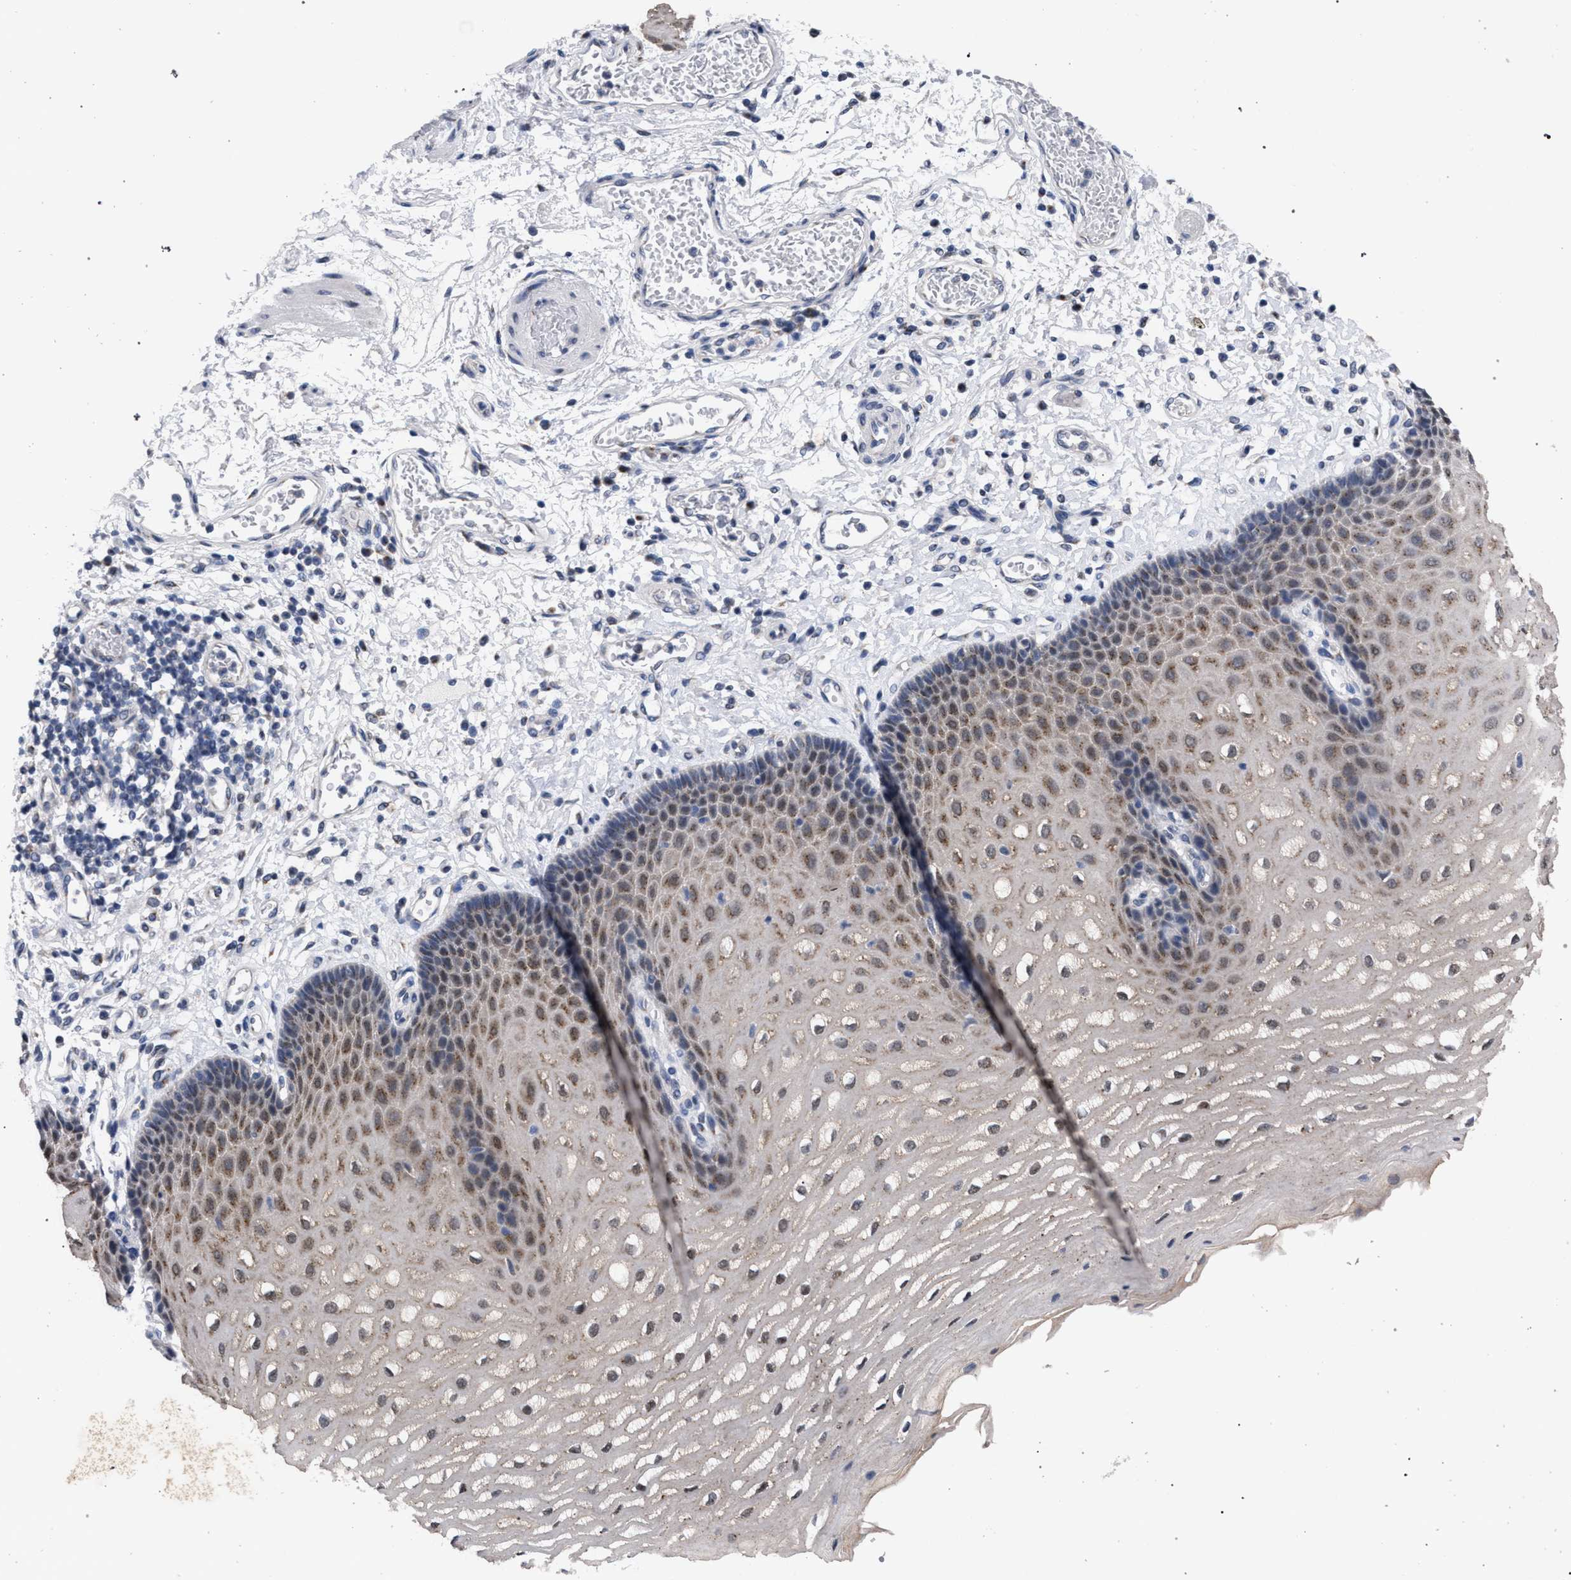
{"staining": {"intensity": "moderate", "quantity": ">75%", "location": "cytoplasmic/membranous"}, "tissue": "esophagus", "cell_type": "Squamous epithelial cells", "image_type": "normal", "snomed": [{"axis": "morphology", "description": "Normal tissue, NOS"}, {"axis": "topography", "description": "Esophagus"}], "caption": "A brown stain labels moderate cytoplasmic/membranous staining of a protein in squamous epithelial cells of unremarkable human esophagus.", "gene": "GOLGA2", "patient": {"sex": "male", "age": 54}}